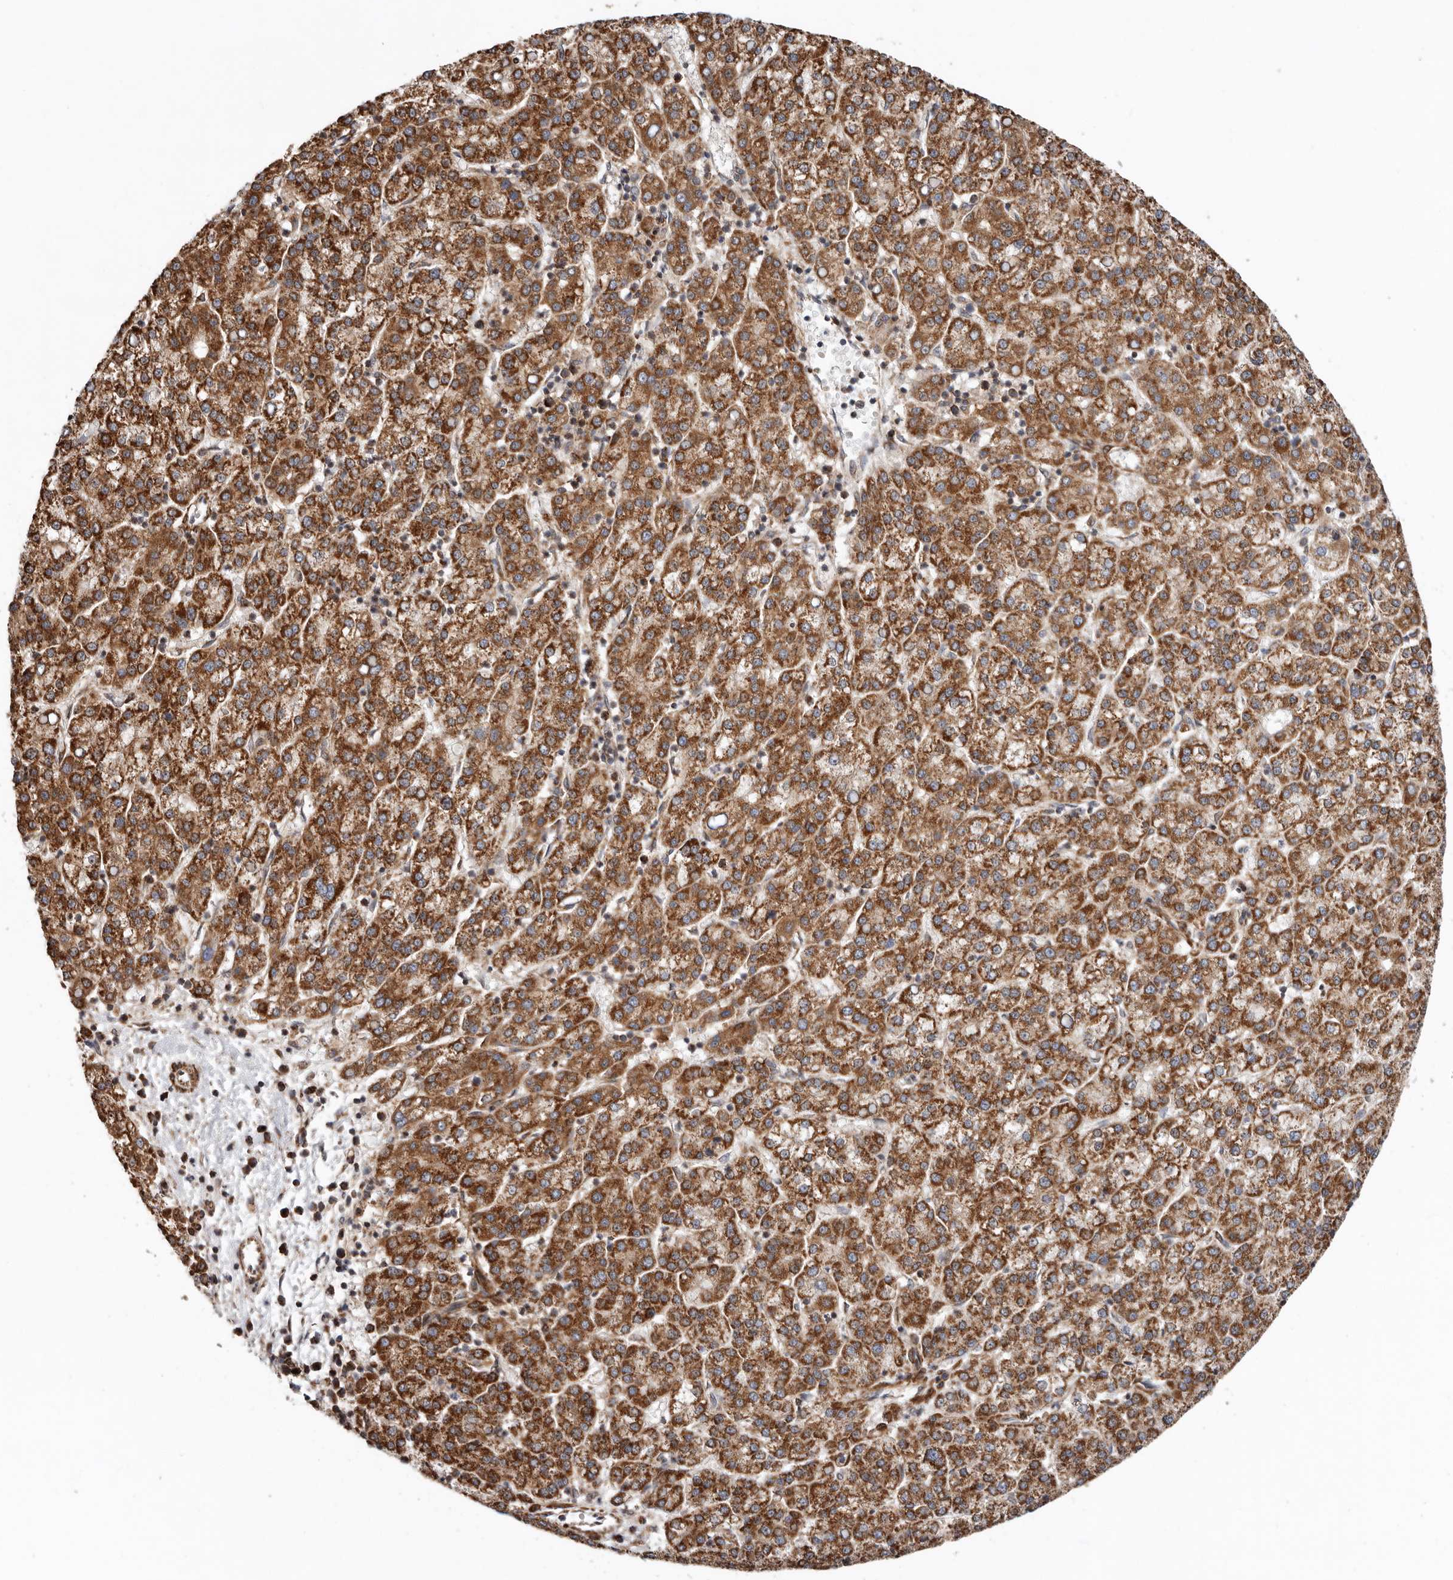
{"staining": {"intensity": "strong", "quantity": ">75%", "location": "cytoplasmic/membranous"}, "tissue": "liver cancer", "cell_type": "Tumor cells", "image_type": "cancer", "snomed": [{"axis": "morphology", "description": "Carcinoma, Hepatocellular, NOS"}, {"axis": "topography", "description": "Liver"}], "caption": "Immunohistochemical staining of human liver cancer shows high levels of strong cytoplasmic/membranous protein staining in approximately >75% of tumor cells. (brown staining indicates protein expression, while blue staining denotes nuclei).", "gene": "PROKR1", "patient": {"sex": "female", "age": 58}}